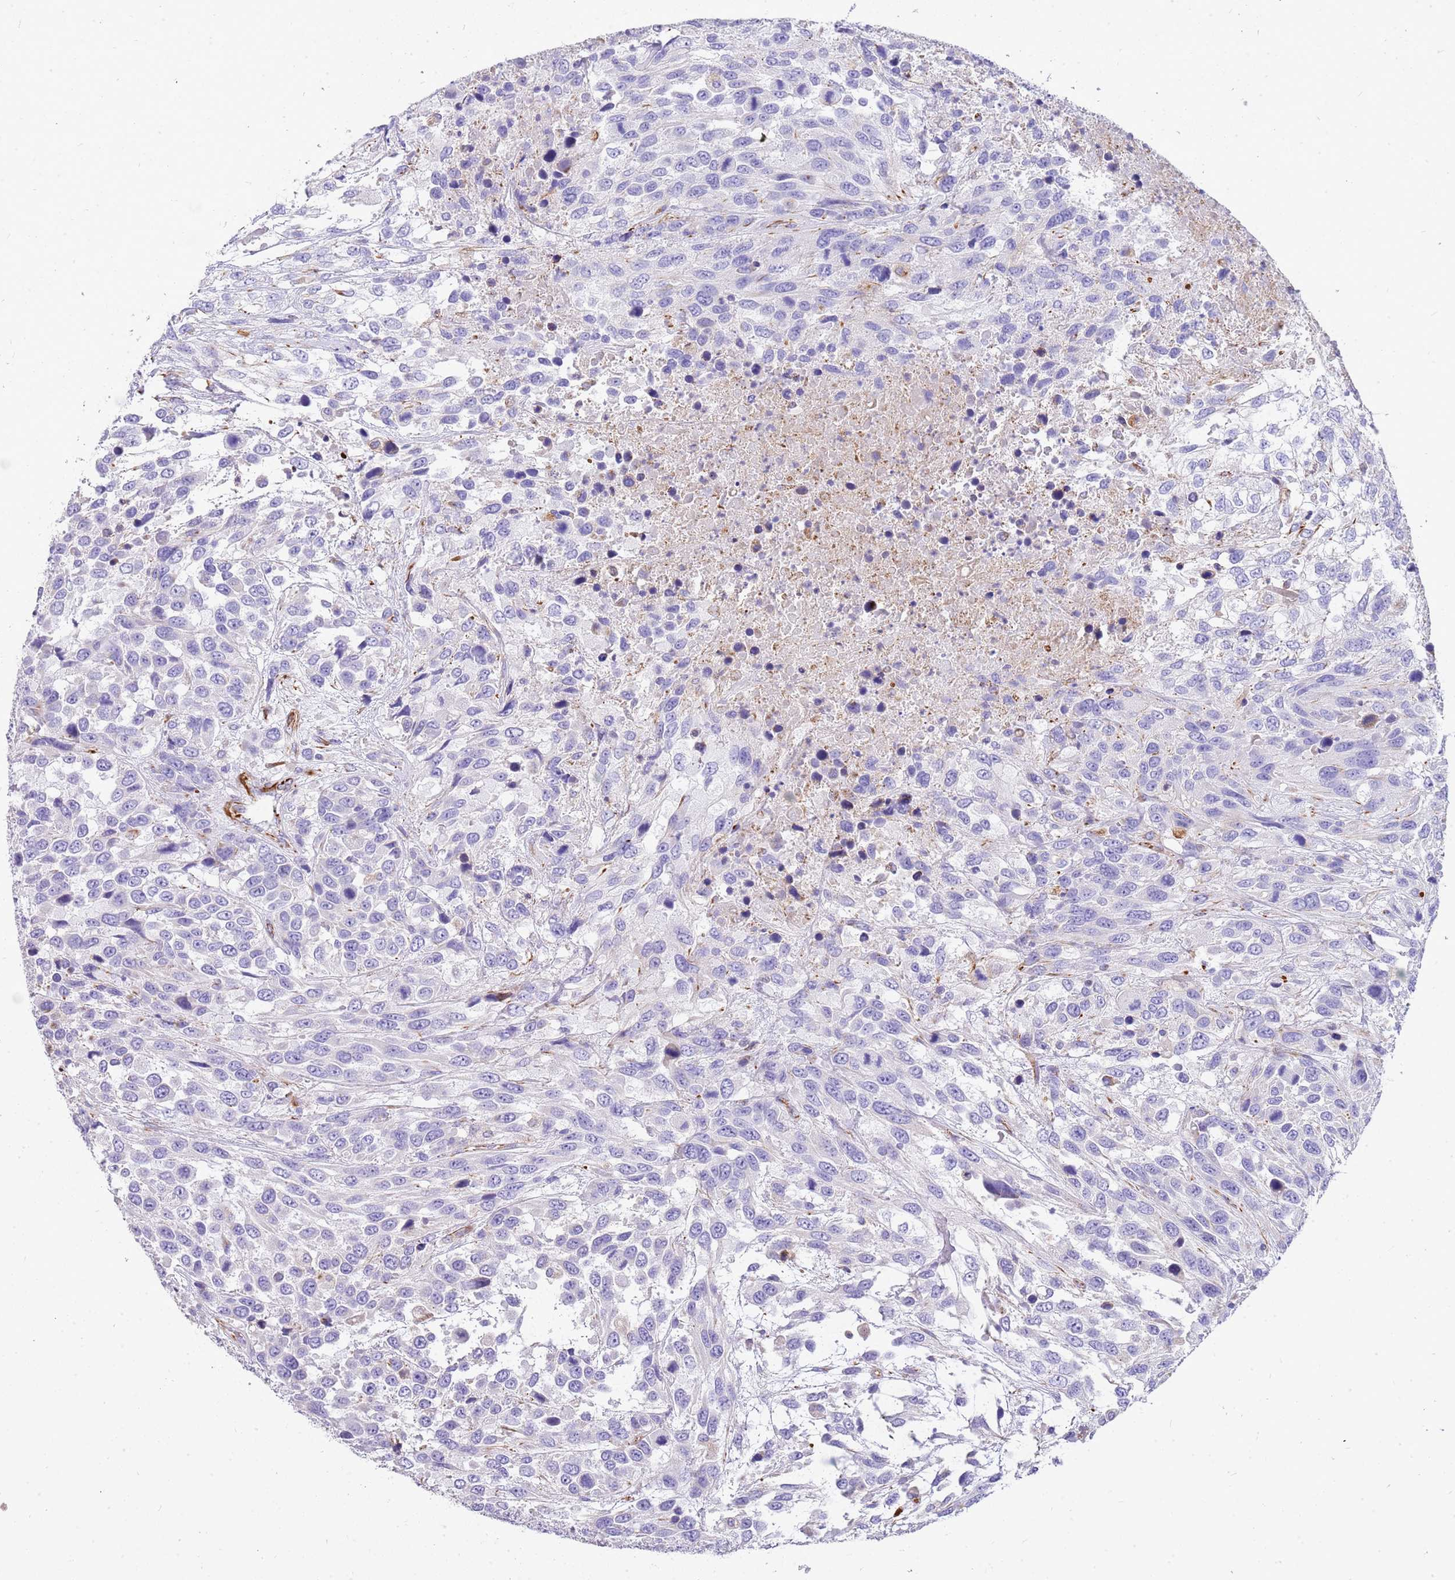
{"staining": {"intensity": "negative", "quantity": "none", "location": "none"}, "tissue": "urothelial cancer", "cell_type": "Tumor cells", "image_type": "cancer", "snomed": [{"axis": "morphology", "description": "Urothelial carcinoma, High grade"}, {"axis": "topography", "description": "Urinary bladder"}], "caption": "DAB immunohistochemical staining of urothelial cancer displays no significant positivity in tumor cells.", "gene": "ZDHHC1", "patient": {"sex": "female", "age": 70}}